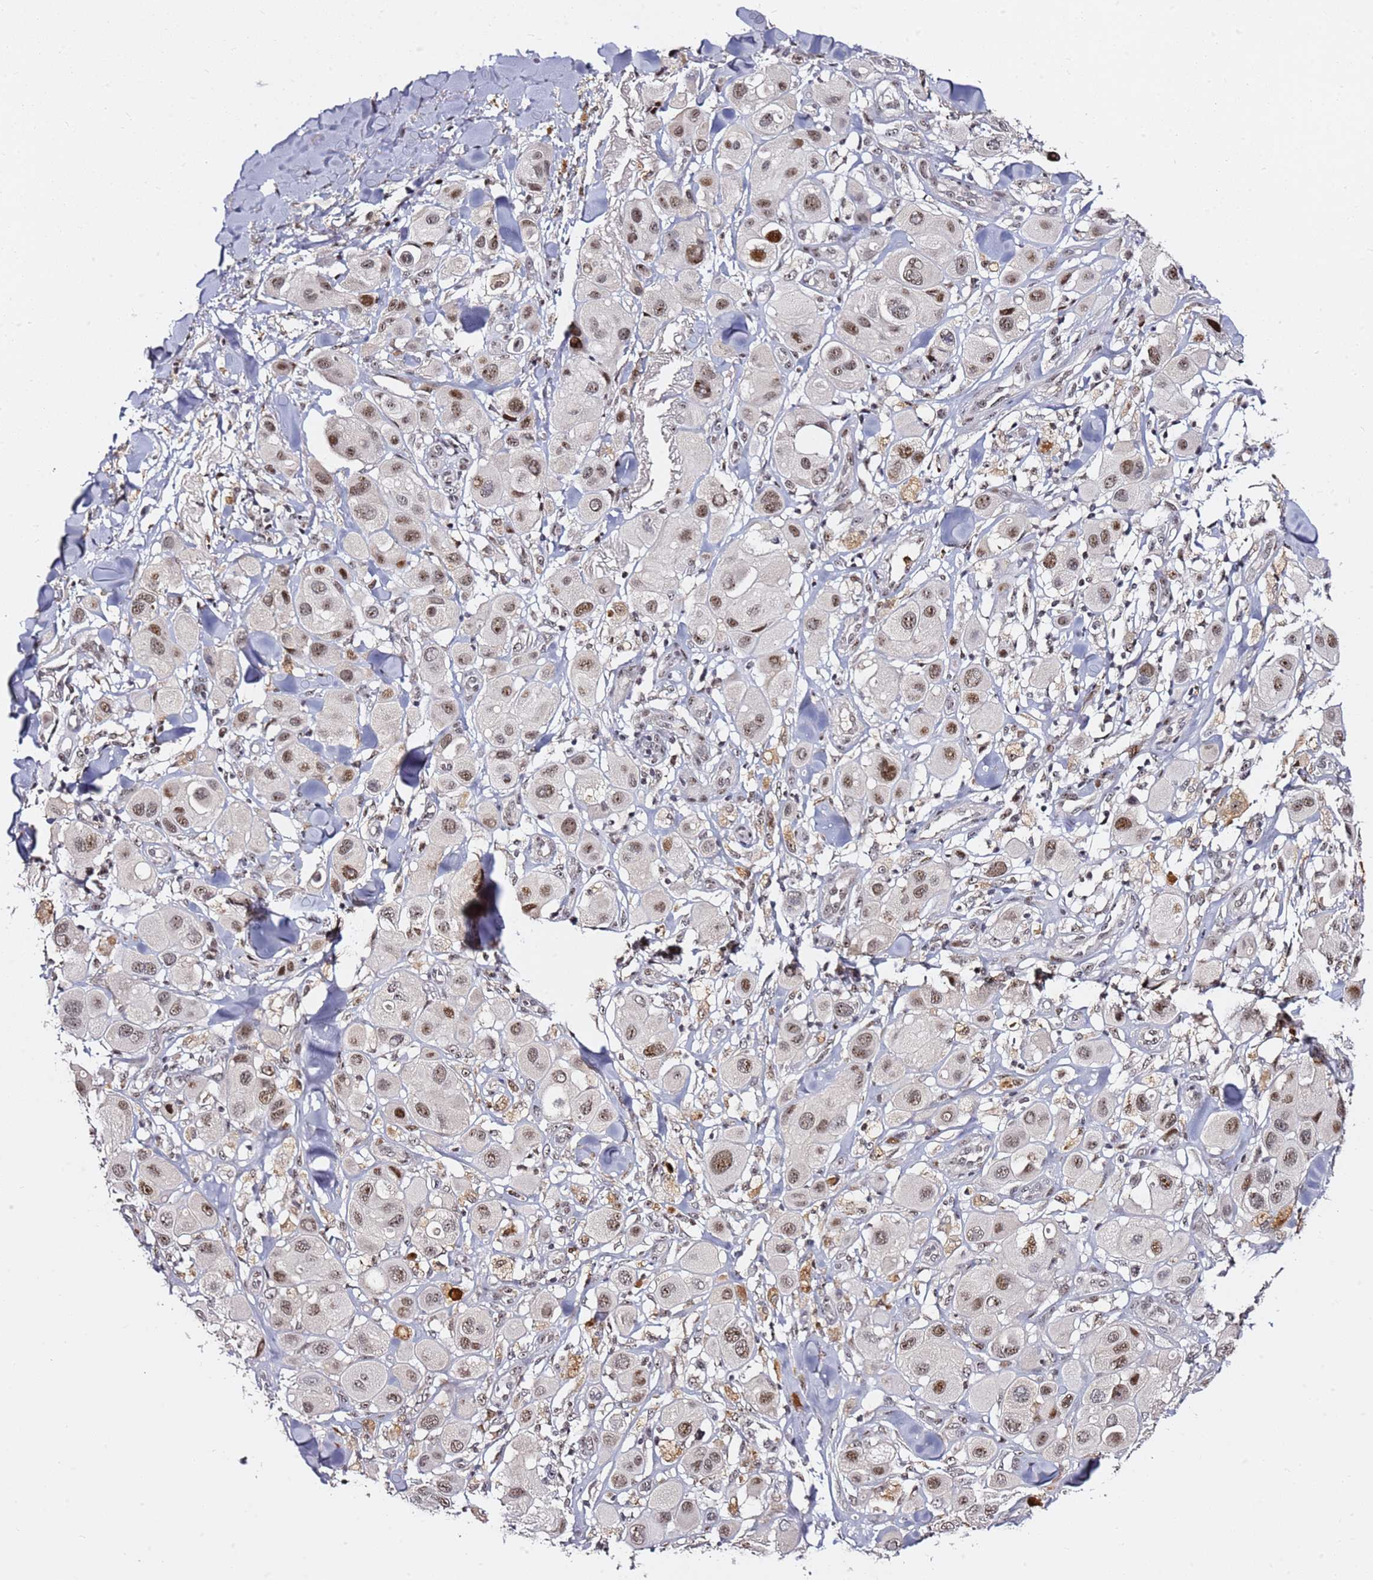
{"staining": {"intensity": "moderate", "quantity": ">75%", "location": "nuclear"}, "tissue": "melanoma", "cell_type": "Tumor cells", "image_type": "cancer", "snomed": [{"axis": "morphology", "description": "Malignant melanoma, Metastatic site"}, {"axis": "topography", "description": "Skin"}], "caption": "The image reveals a brown stain indicating the presence of a protein in the nuclear of tumor cells in melanoma.", "gene": "FCF1", "patient": {"sex": "male", "age": 41}}